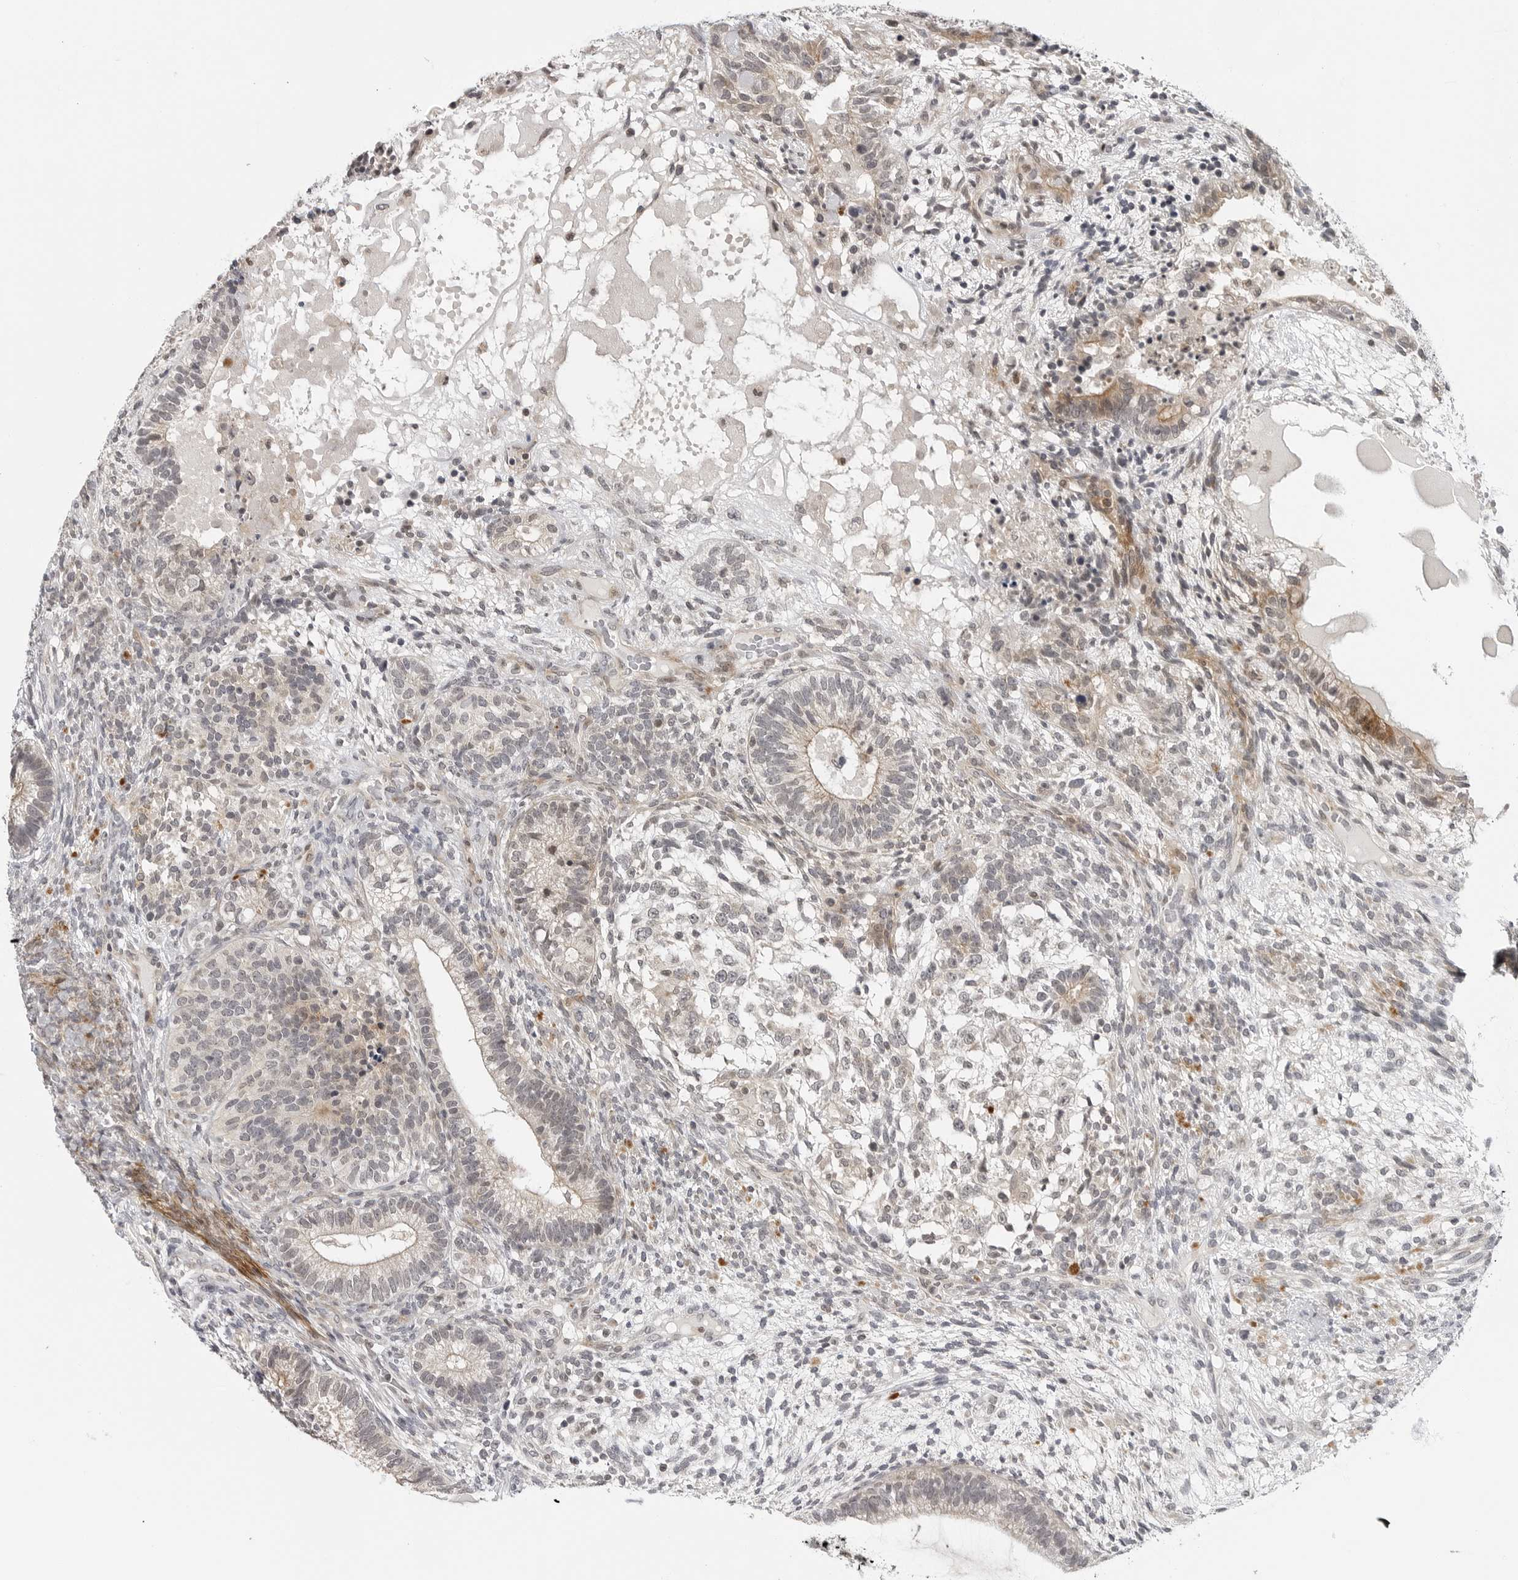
{"staining": {"intensity": "moderate", "quantity": "<25%", "location": "cytoplasmic/membranous"}, "tissue": "testis cancer", "cell_type": "Tumor cells", "image_type": "cancer", "snomed": [{"axis": "morphology", "description": "Seminoma, NOS"}, {"axis": "morphology", "description": "Carcinoma, Embryonal, NOS"}, {"axis": "topography", "description": "Testis"}], "caption": "Brown immunohistochemical staining in human testis embryonal carcinoma displays moderate cytoplasmic/membranous expression in approximately <25% of tumor cells.", "gene": "ADAMTS5", "patient": {"sex": "male", "age": 28}}